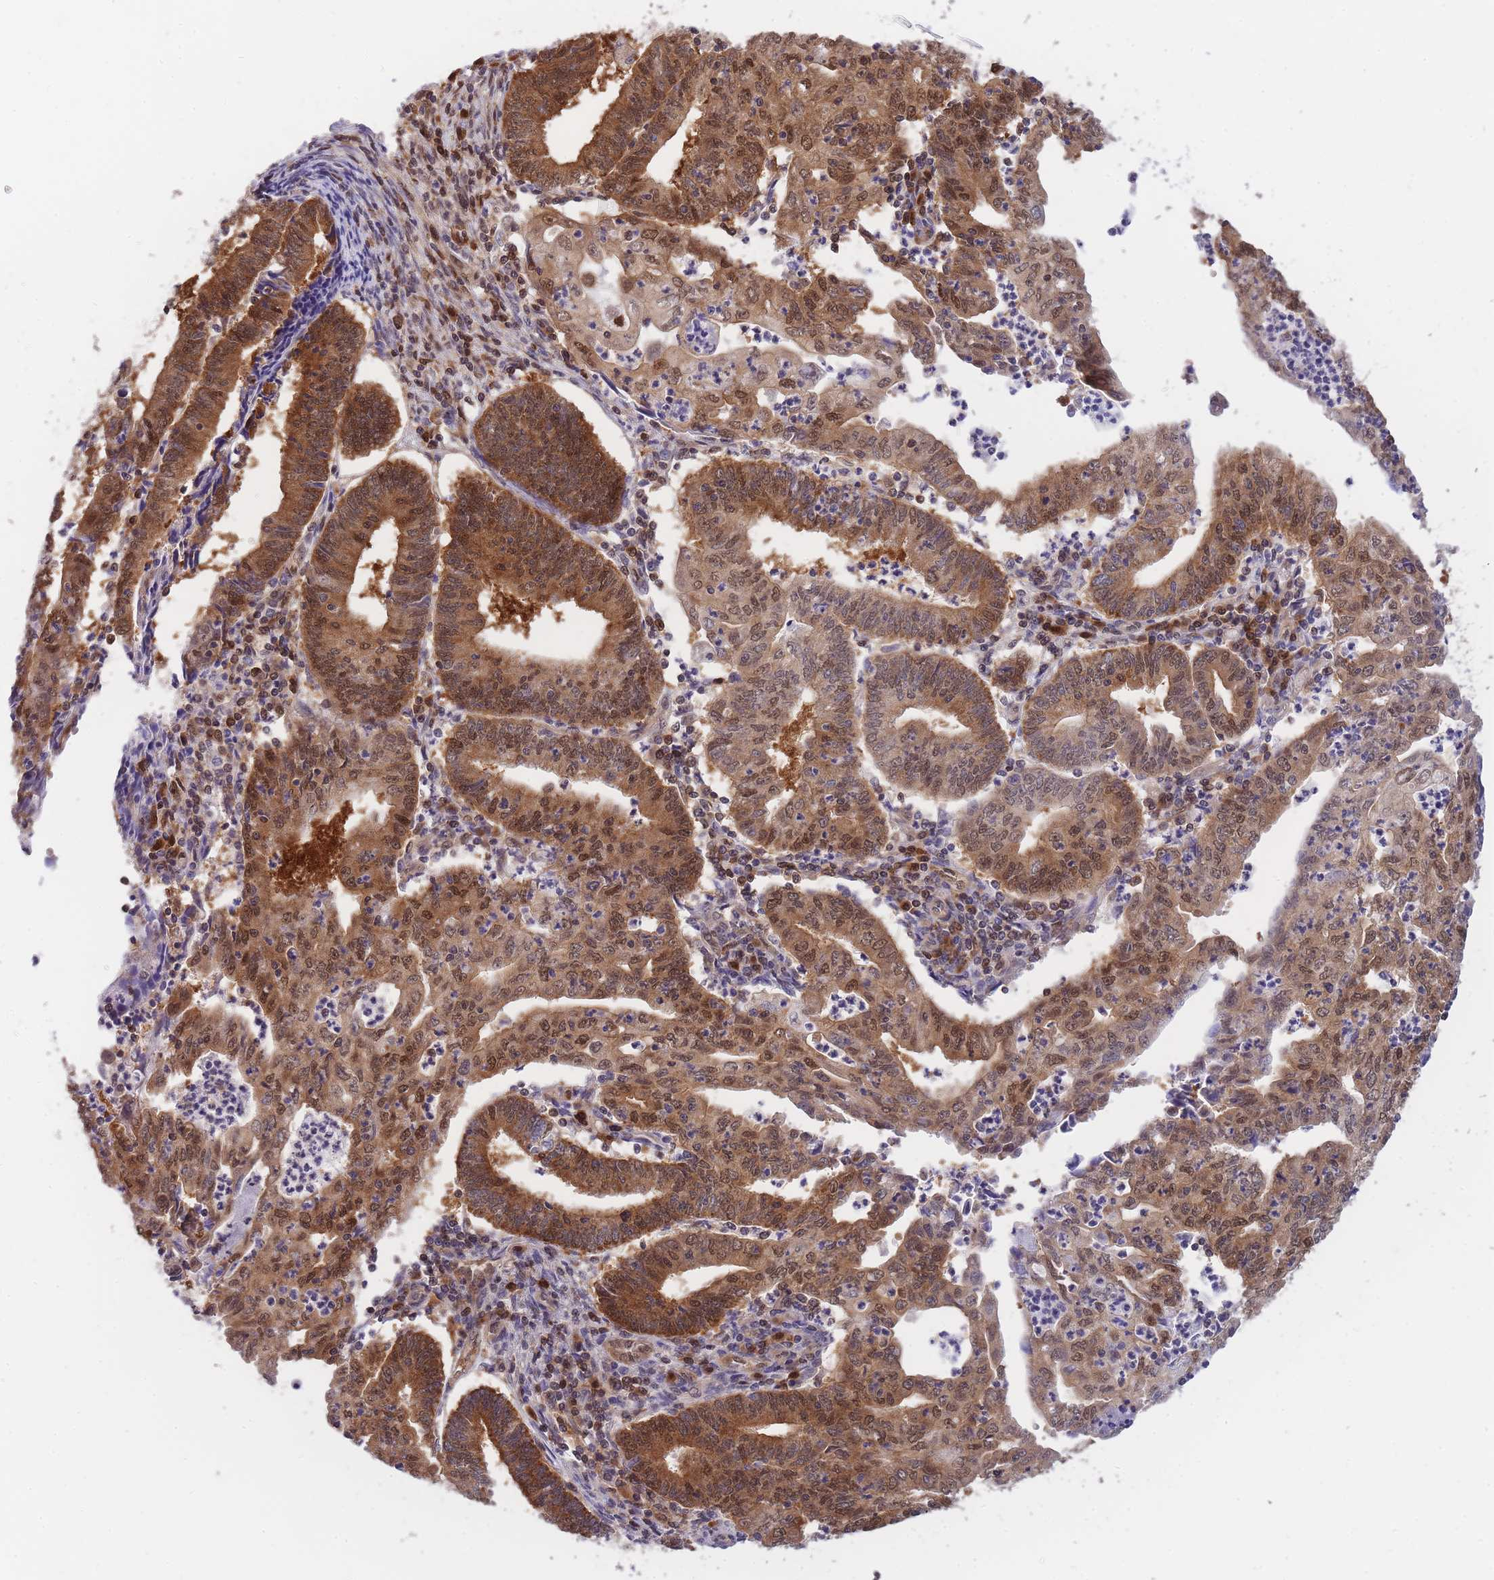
{"staining": {"intensity": "moderate", "quantity": ">75%", "location": "cytoplasmic/membranous,nuclear"}, "tissue": "endometrial cancer", "cell_type": "Tumor cells", "image_type": "cancer", "snomed": [{"axis": "morphology", "description": "Adenocarcinoma, NOS"}, {"axis": "topography", "description": "Endometrium"}], "caption": "This image displays immunohistochemistry staining of endometrial cancer, with medium moderate cytoplasmic/membranous and nuclear positivity in approximately >75% of tumor cells.", "gene": "NSFL1C", "patient": {"sex": "female", "age": 60}}